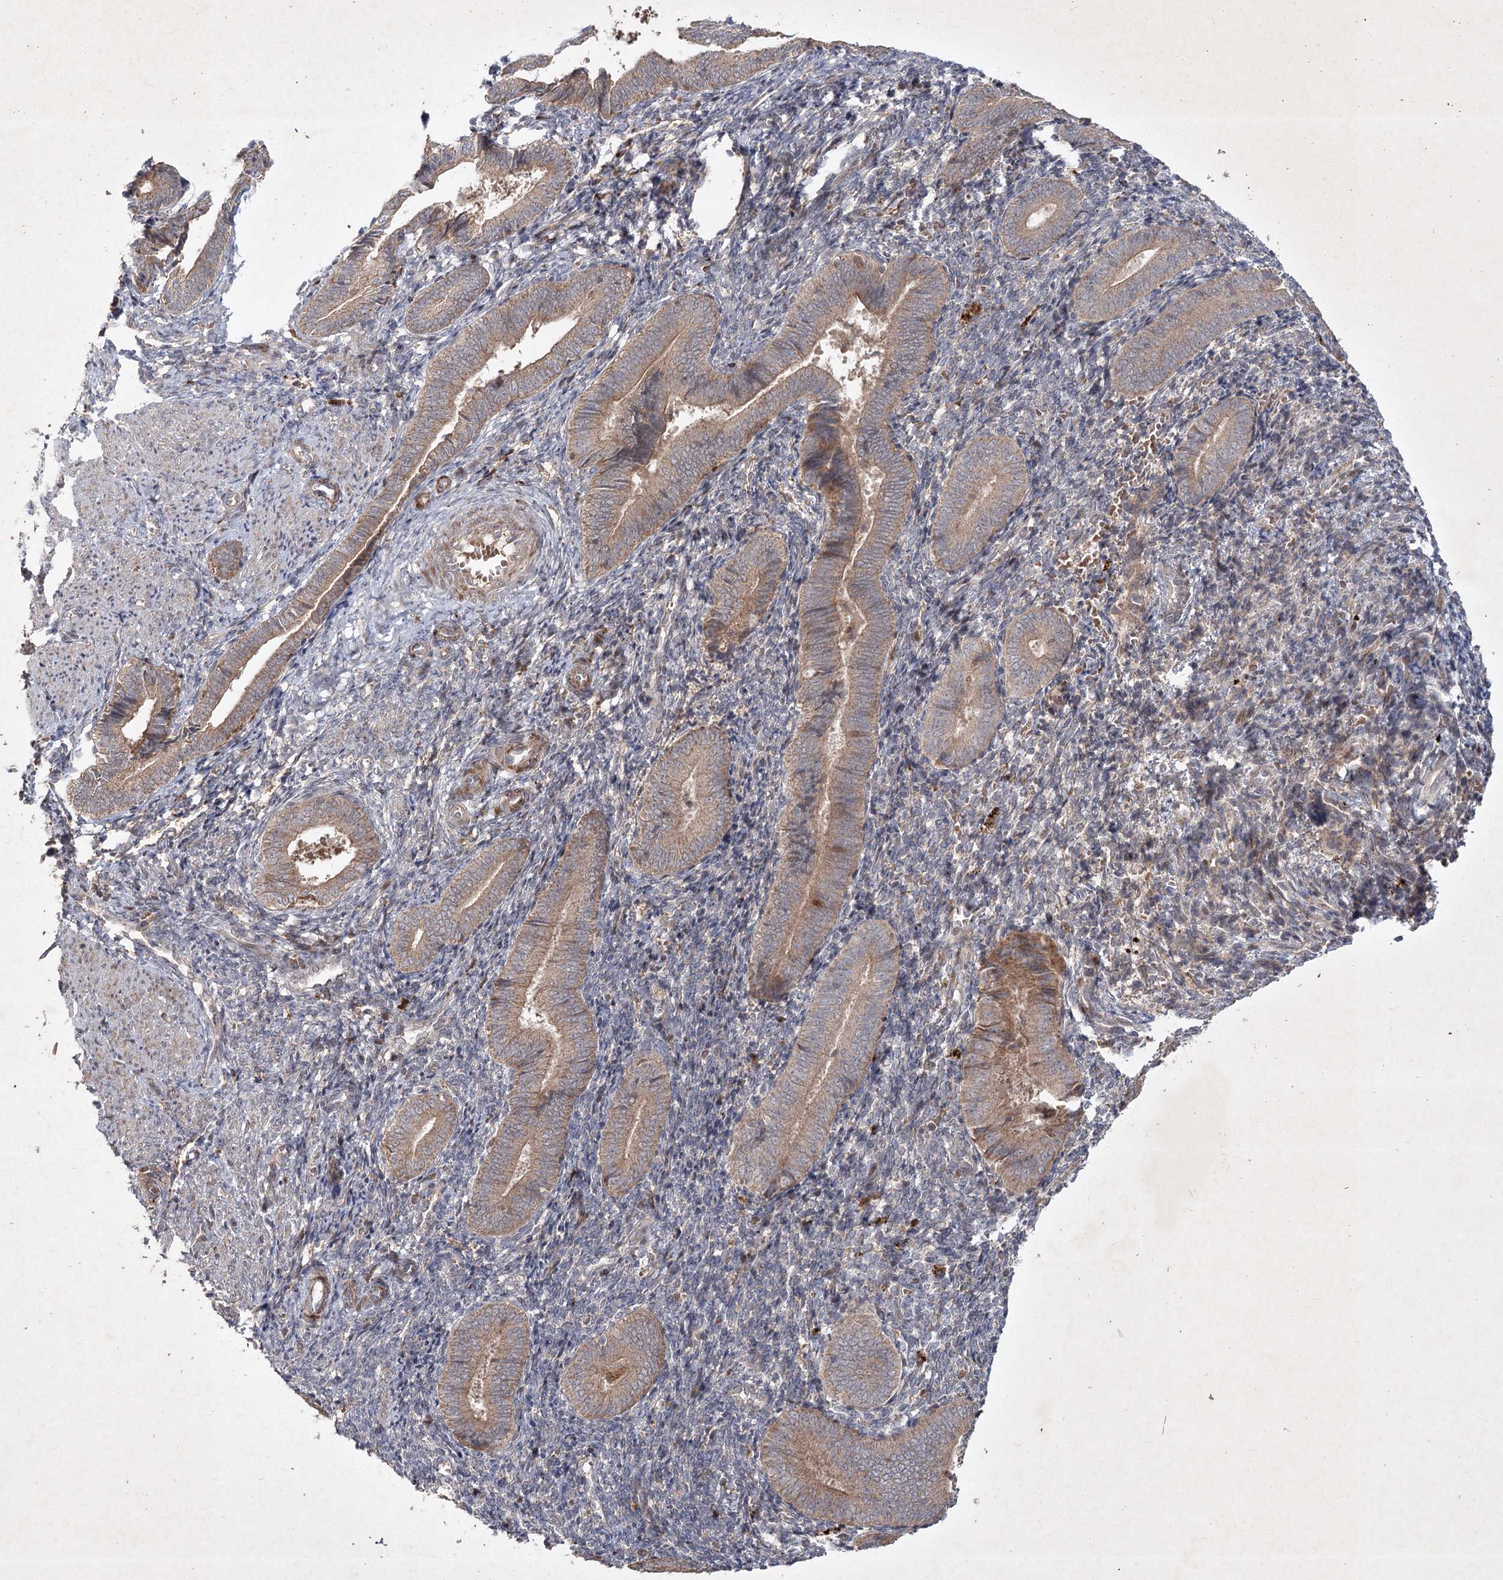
{"staining": {"intensity": "weak", "quantity": "<25%", "location": "cytoplasmic/membranous"}, "tissue": "endometrium", "cell_type": "Cells in endometrial stroma", "image_type": "normal", "snomed": [{"axis": "morphology", "description": "Normal tissue, NOS"}, {"axis": "topography", "description": "Uterus"}, {"axis": "topography", "description": "Endometrium"}], "caption": "This micrograph is of normal endometrium stained with immunohistochemistry (IHC) to label a protein in brown with the nuclei are counter-stained blue. There is no expression in cells in endometrial stroma.", "gene": "KBTBD4", "patient": {"sex": "female", "age": 33}}